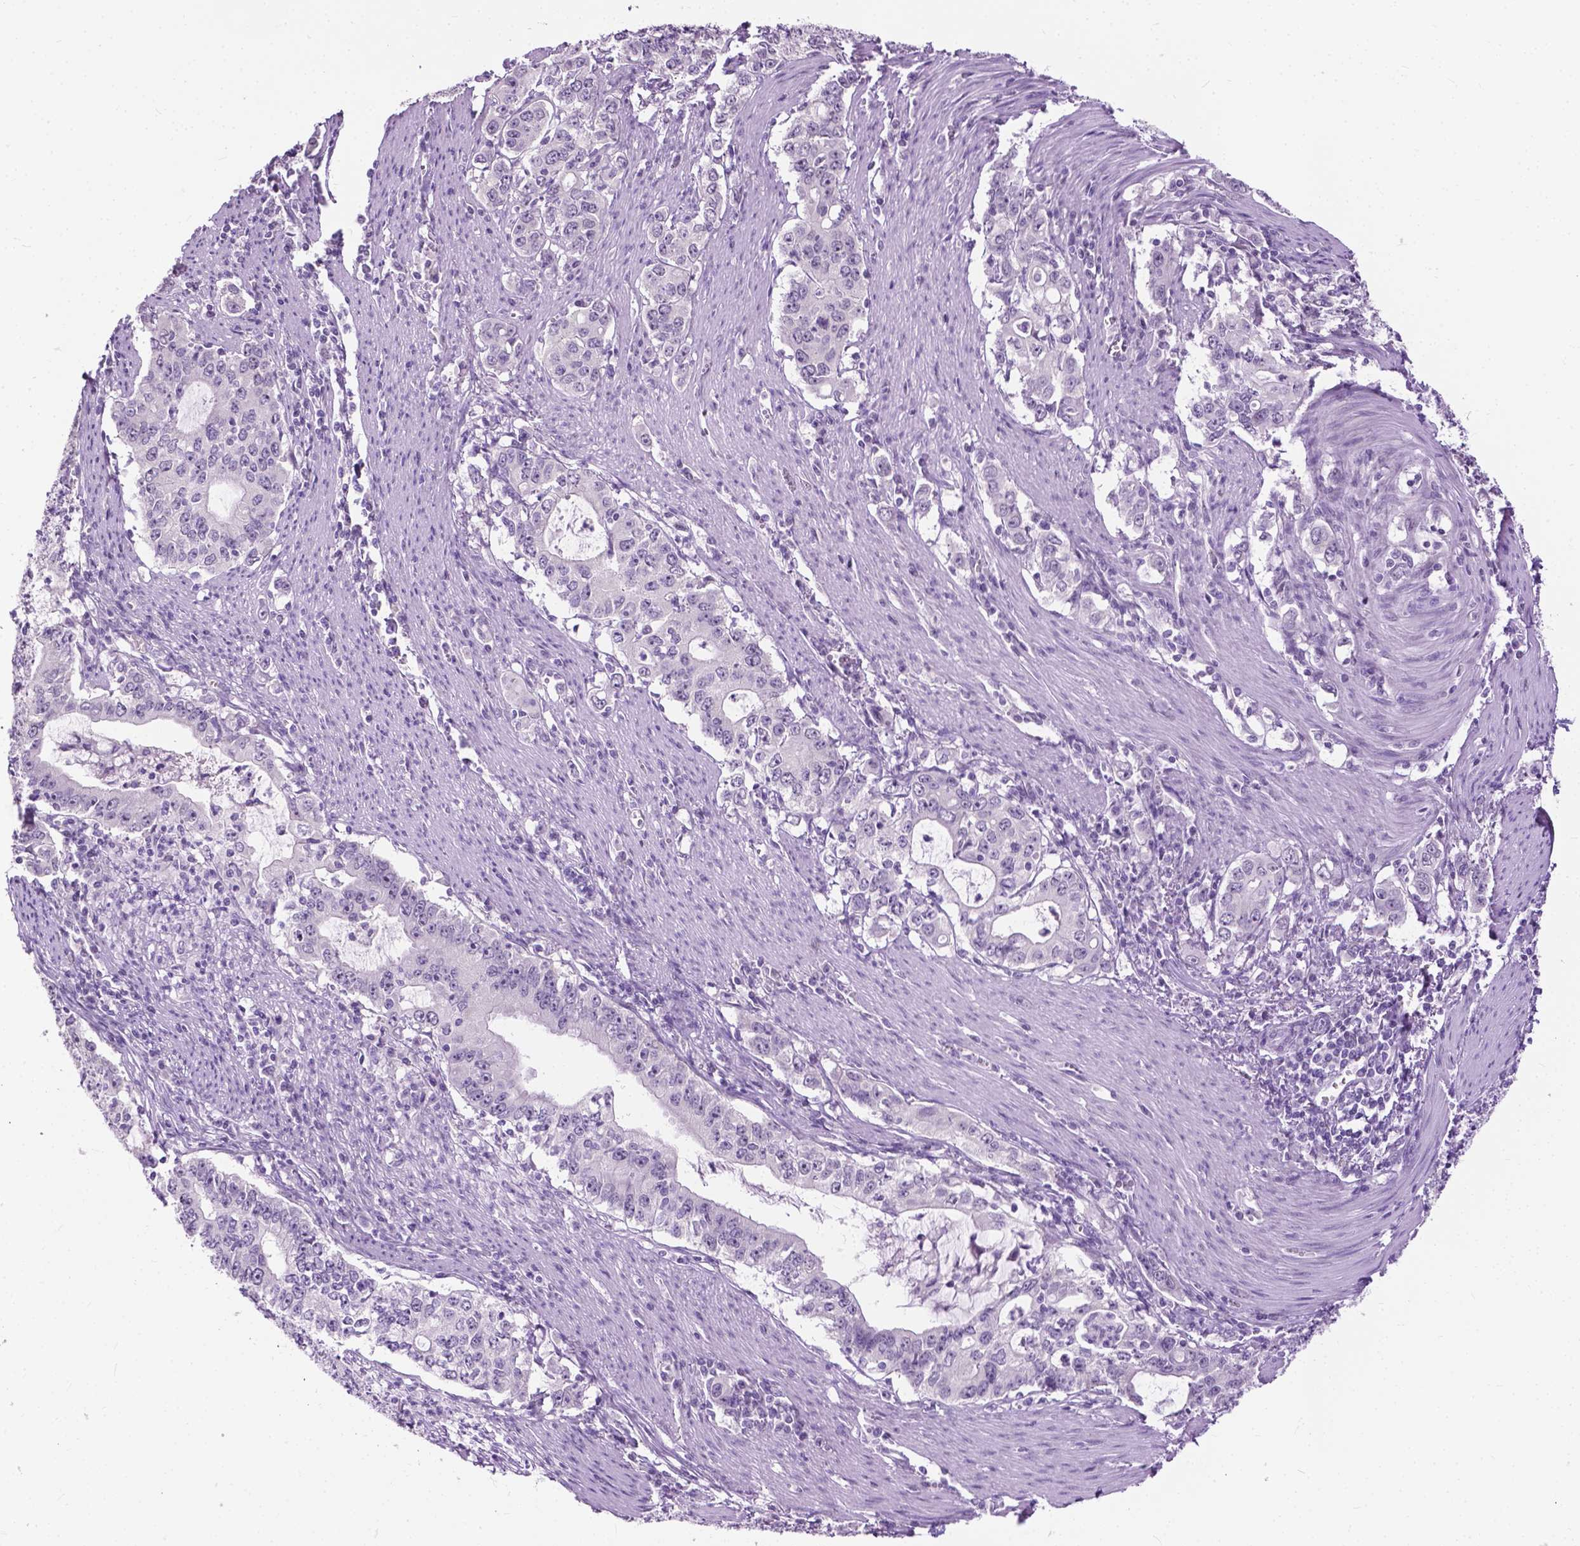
{"staining": {"intensity": "negative", "quantity": "none", "location": "none"}, "tissue": "stomach cancer", "cell_type": "Tumor cells", "image_type": "cancer", "snomed": [{"axis": "morphology", "description": "Adenocarcinoma, NOS"}, {"axis": "topography", "description": "Stomach, lower"}], "caption": "Tumor cells are negative for protein expression in human stomach cancer (adenocarcinoma).", "gene": "GPR37L1", "patient": {"sex": "female", "age": 72}}